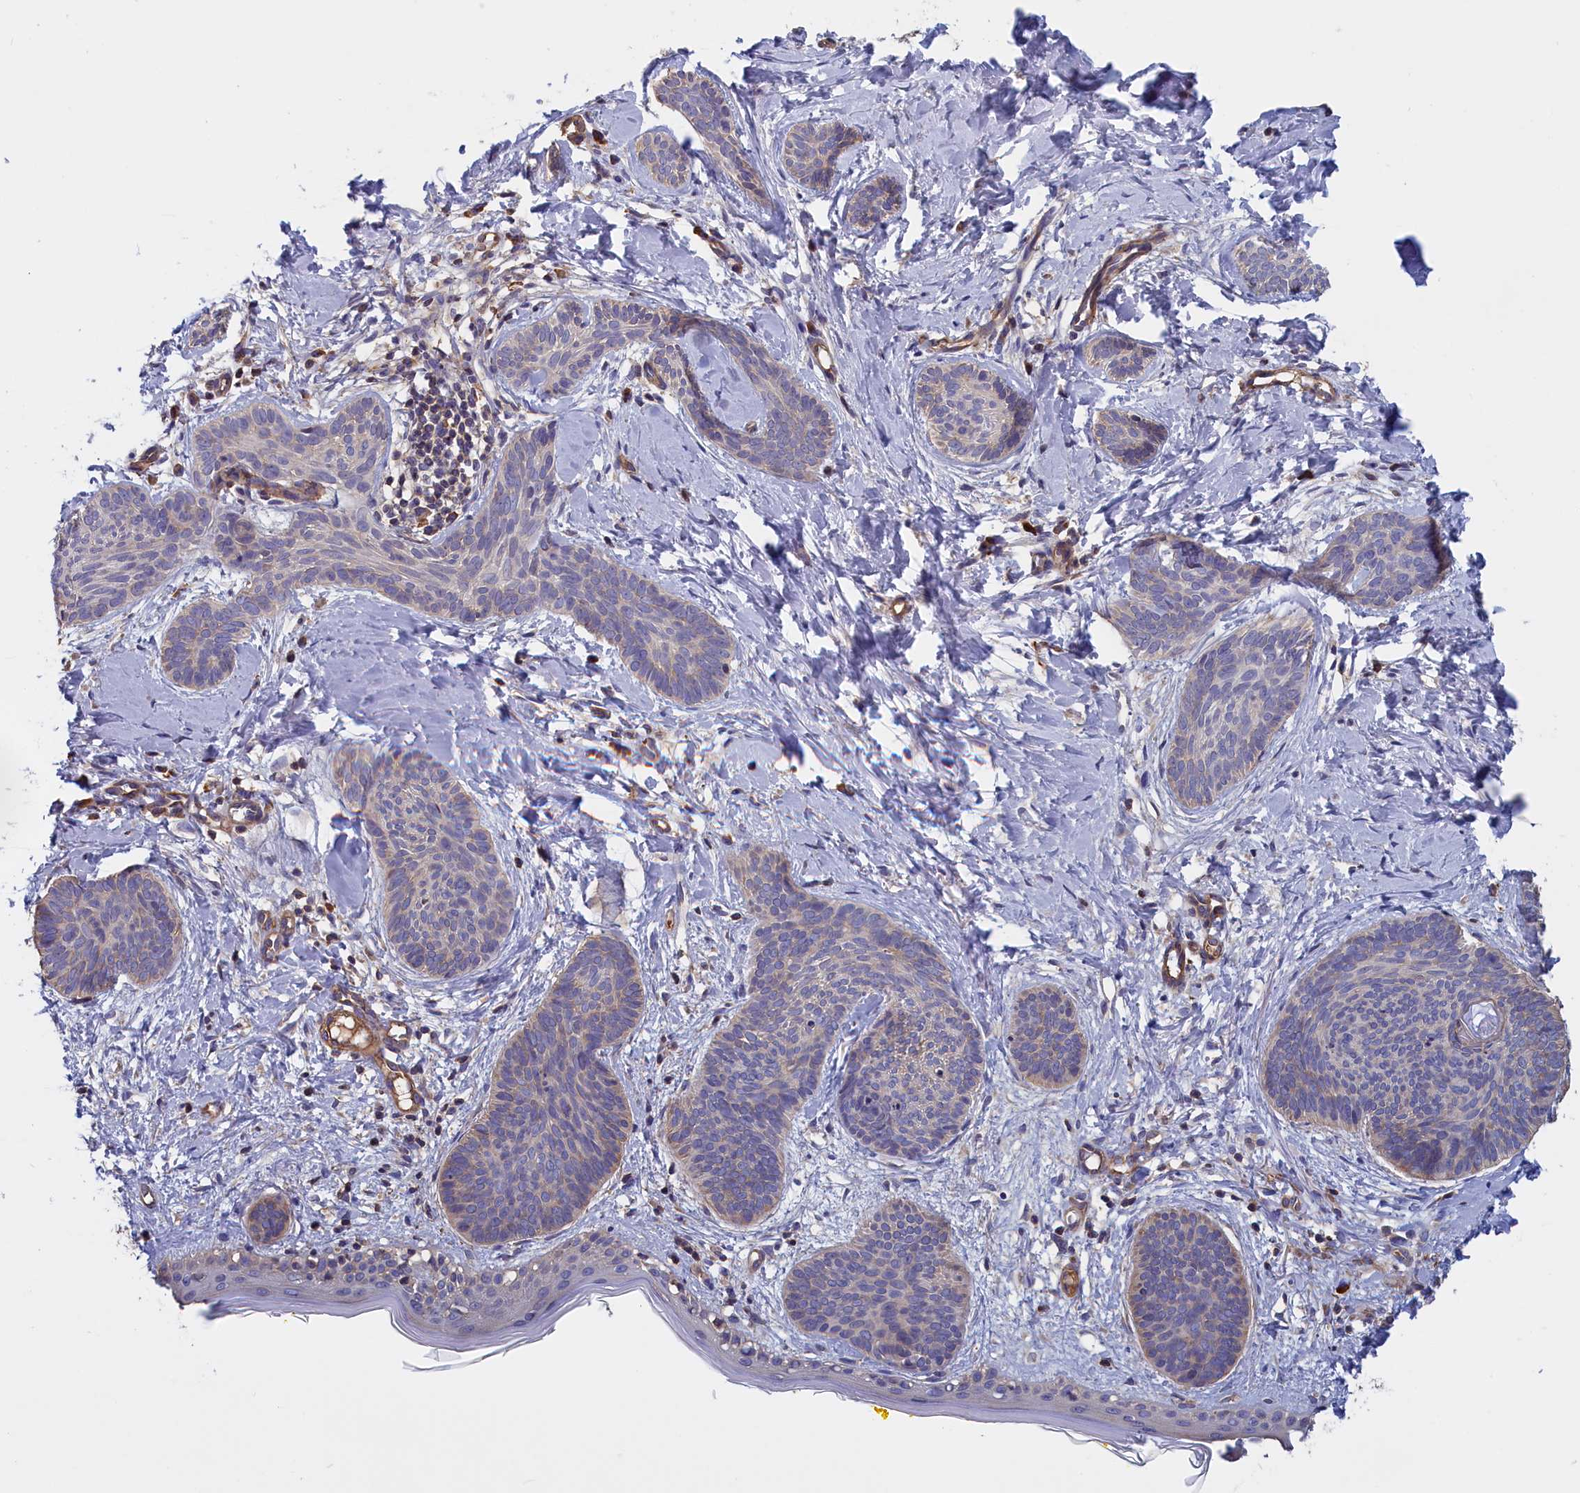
{"staining": {"intensity": "weak", "quantity": "<25%", "location": "cytoplasmic/membranous"}, "tissue": "skin cancer", "cell_type": "Tumor cells", "image_type": "cancer", "snomed": [{"axis": "morphology", "description": "Basal cell carcinoma"}, {"axis": "topography", "description": "Skin"}], "caption": "High power microscopy histopathology image of an IHC photomicrograph of skin cancer, revealing no significant staining in tumor cells.", "gene": "ANKRD2", "patient": {"sex": "female", "age": 81}}